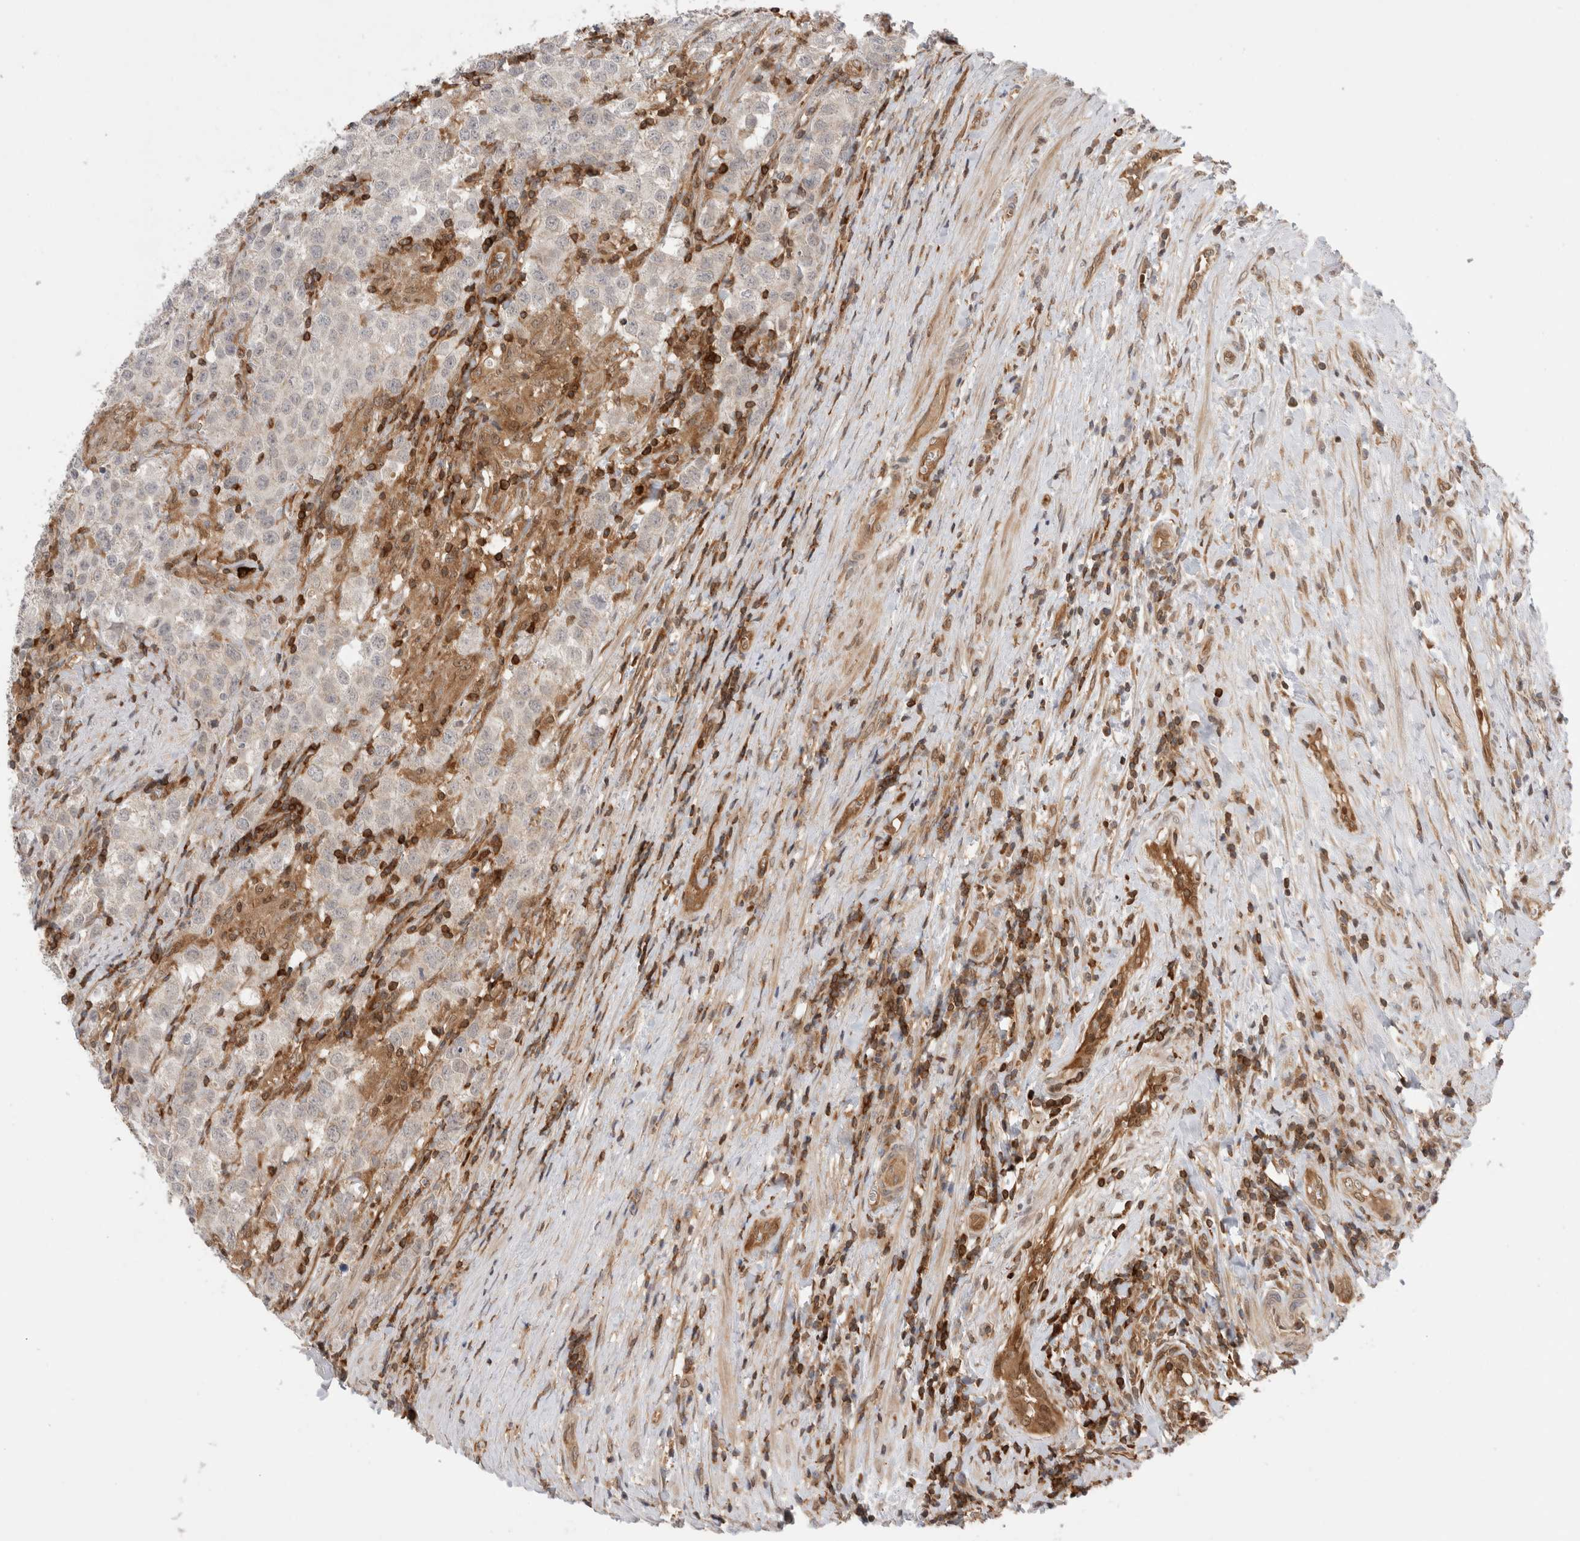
{"staining": {"intensity": "negative", "quantity": "none", "location": "none"}, "tissue": "testis cancer", "cell_type": "Tumor cells", "image_type": "cancer", "snomed": [{"axis": "morphology", "description": "Seminoma, NOS"}, {"axis": "morphology", "description": "Carcinoma, Embryonal, NOS"}, {"axis": "topography", "description": "Testis"}], "caption": "Human testis cancer (embryonal carcinoma) stained for a protein using immunohistochemistry demonstrates no positivity in tumor cells.", "gene": "NFKB1", "patient": {"sex": "male", "age": 43}}